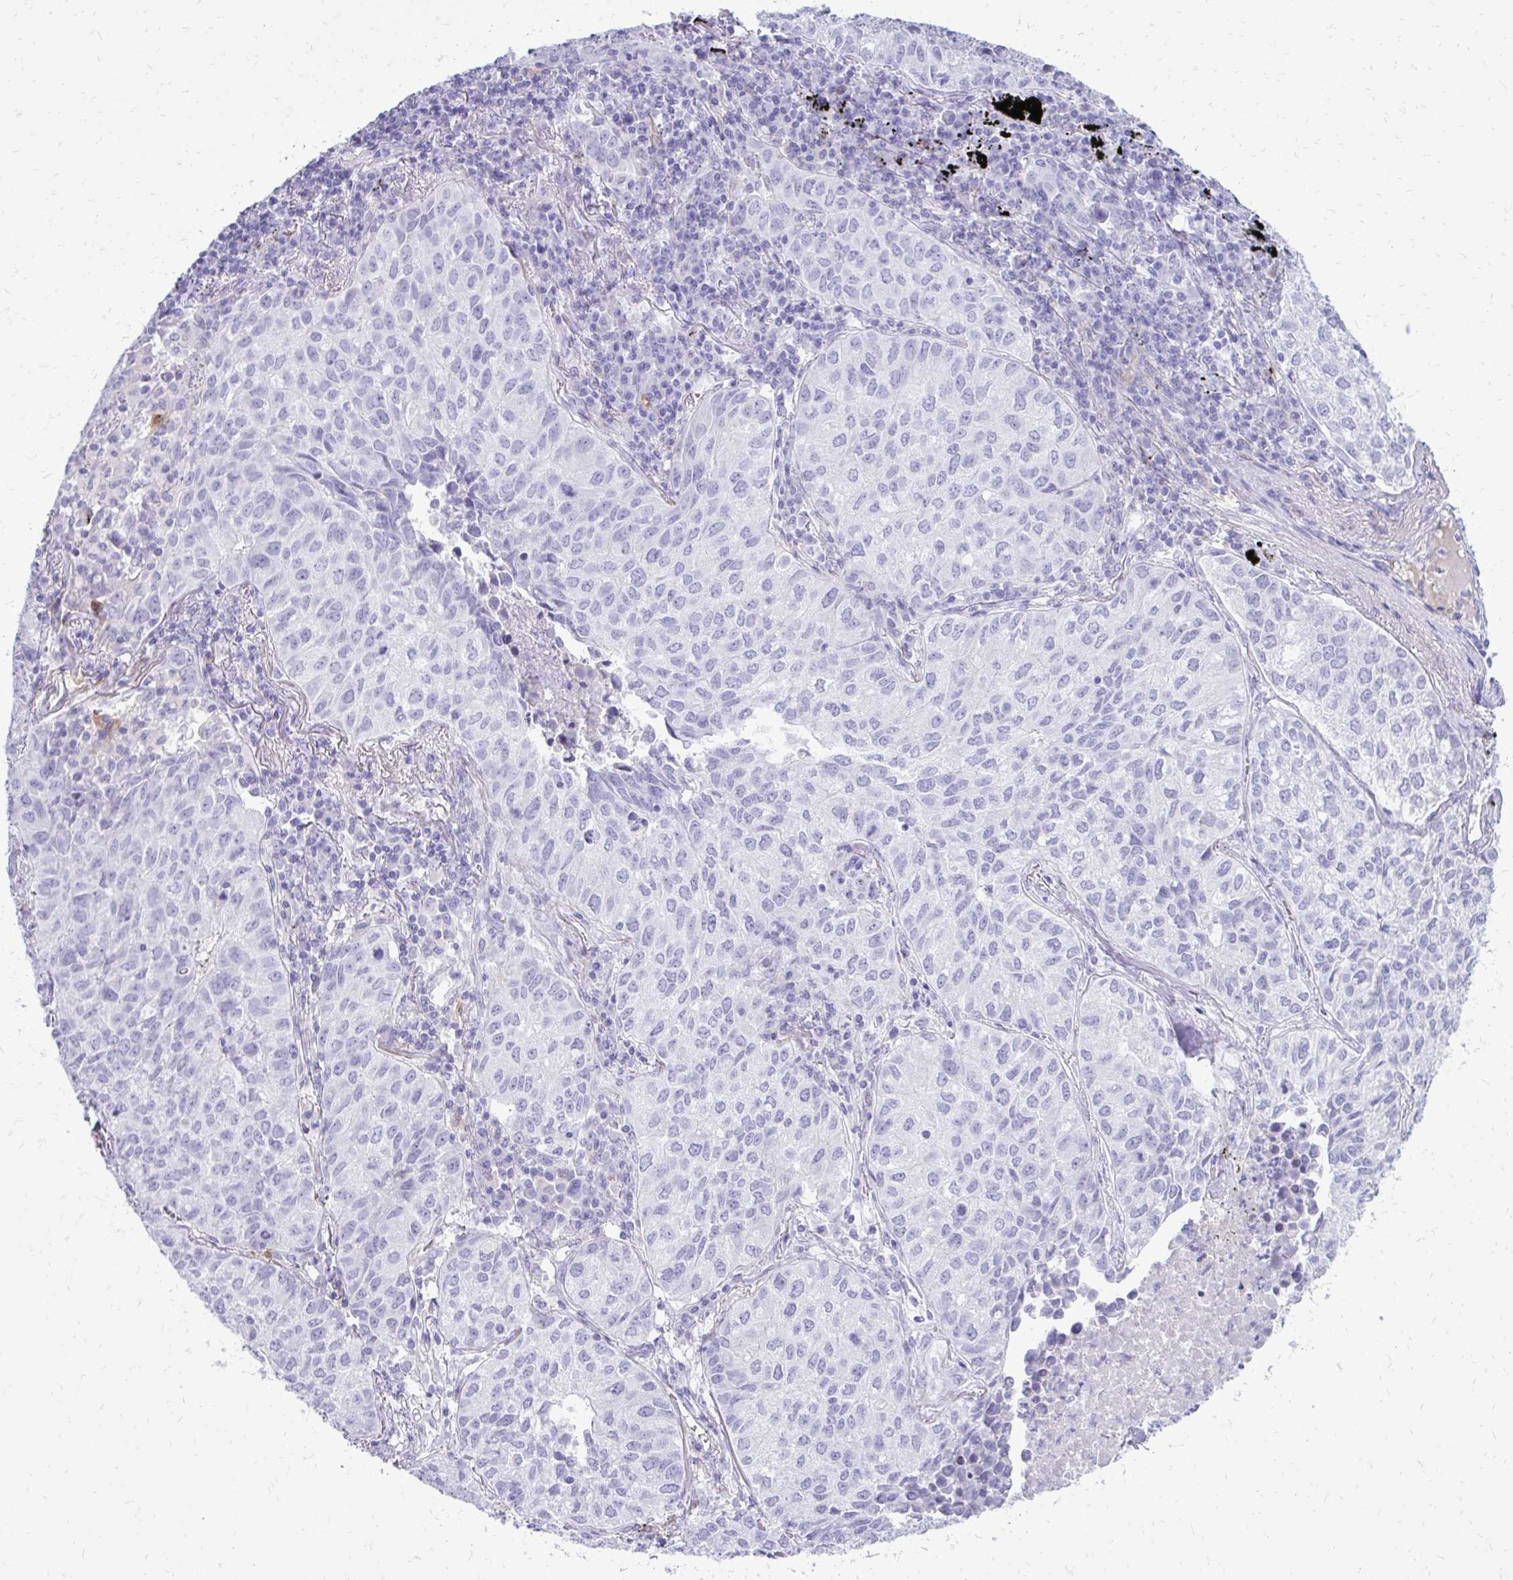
{"staining": {"intensity": "negative", "quantity": "none", "location": "none"}, "tissue": "lung cancer", "cell_type": "Tumor cells", "image_type": "cancer", "snomed": [{"axis": "morphology", "description": "Adenocarcinoma, NOS"}, {"axis": "topography", "description": "Lung"}], "caption": "IHC micrograph of neoplastic tissue: lung adenocarcinoma stained with DAB (3,3'-diaminobenzidine) displays no significant protein expression in tumor cells. The staining is performed using DAB brown chromogen with nuclei counter-stained in using hematoxylin.", "gene": "SIGLEC11", "patient": {"sex": "female", "age": 50}}